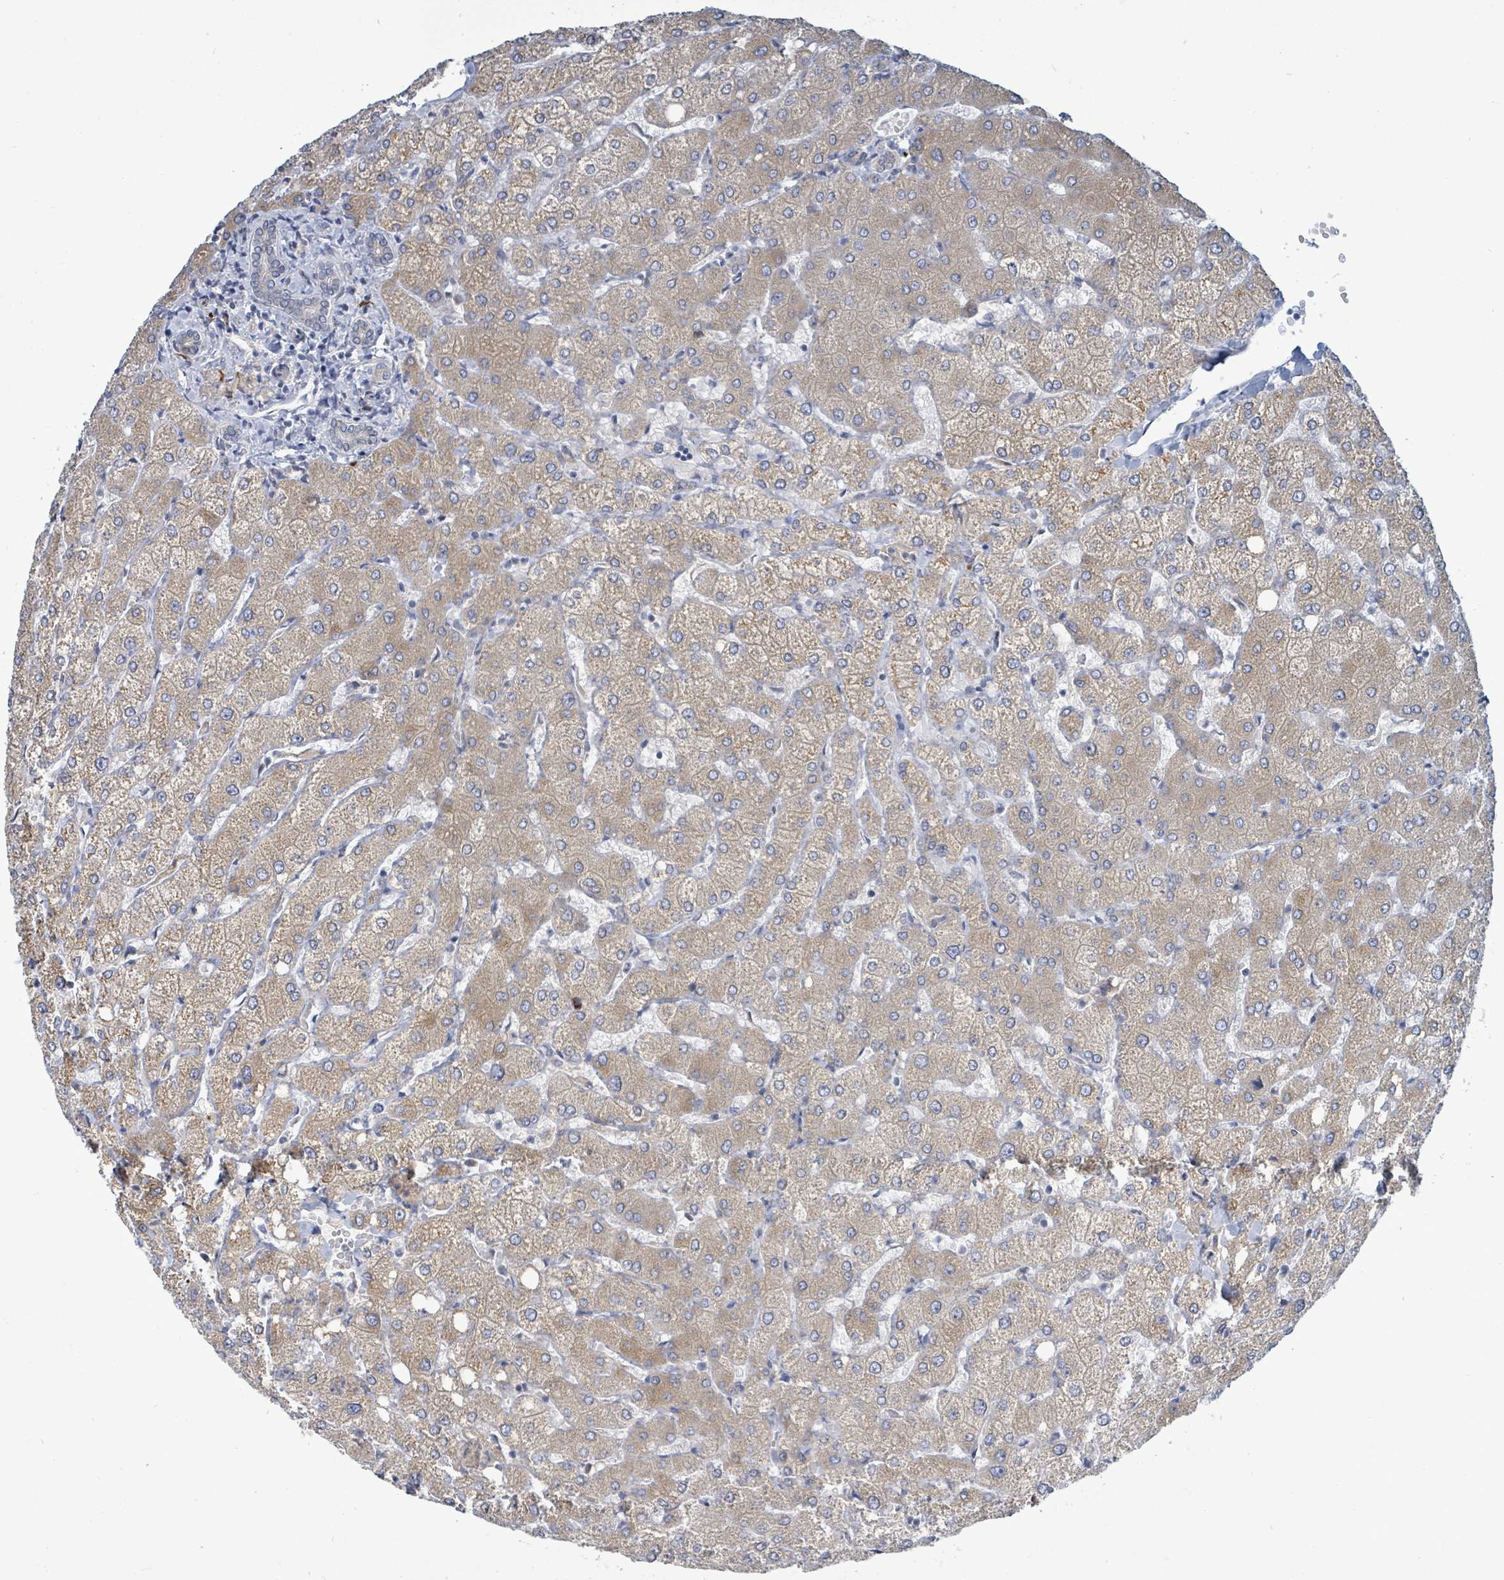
{"staining": {"intensity": "negative", "quantity": "none", "location": "none"}, "tissue": "liver", "cell_type": "Cholangiocytes", "image_type": "normal", "snomed": [{"axis": "morphology", "description": "Normal tissue, NOS"}, {"axis": "topography", "description": "Liver"}], "caption": "Immunohistochemistry (IHC) image of benign human liver stained for a protein (brown), which demonstrates no expression in cholangiocytes.", "gene": "SIRPB1", "patient": {"sex": "female", "age": 54}}